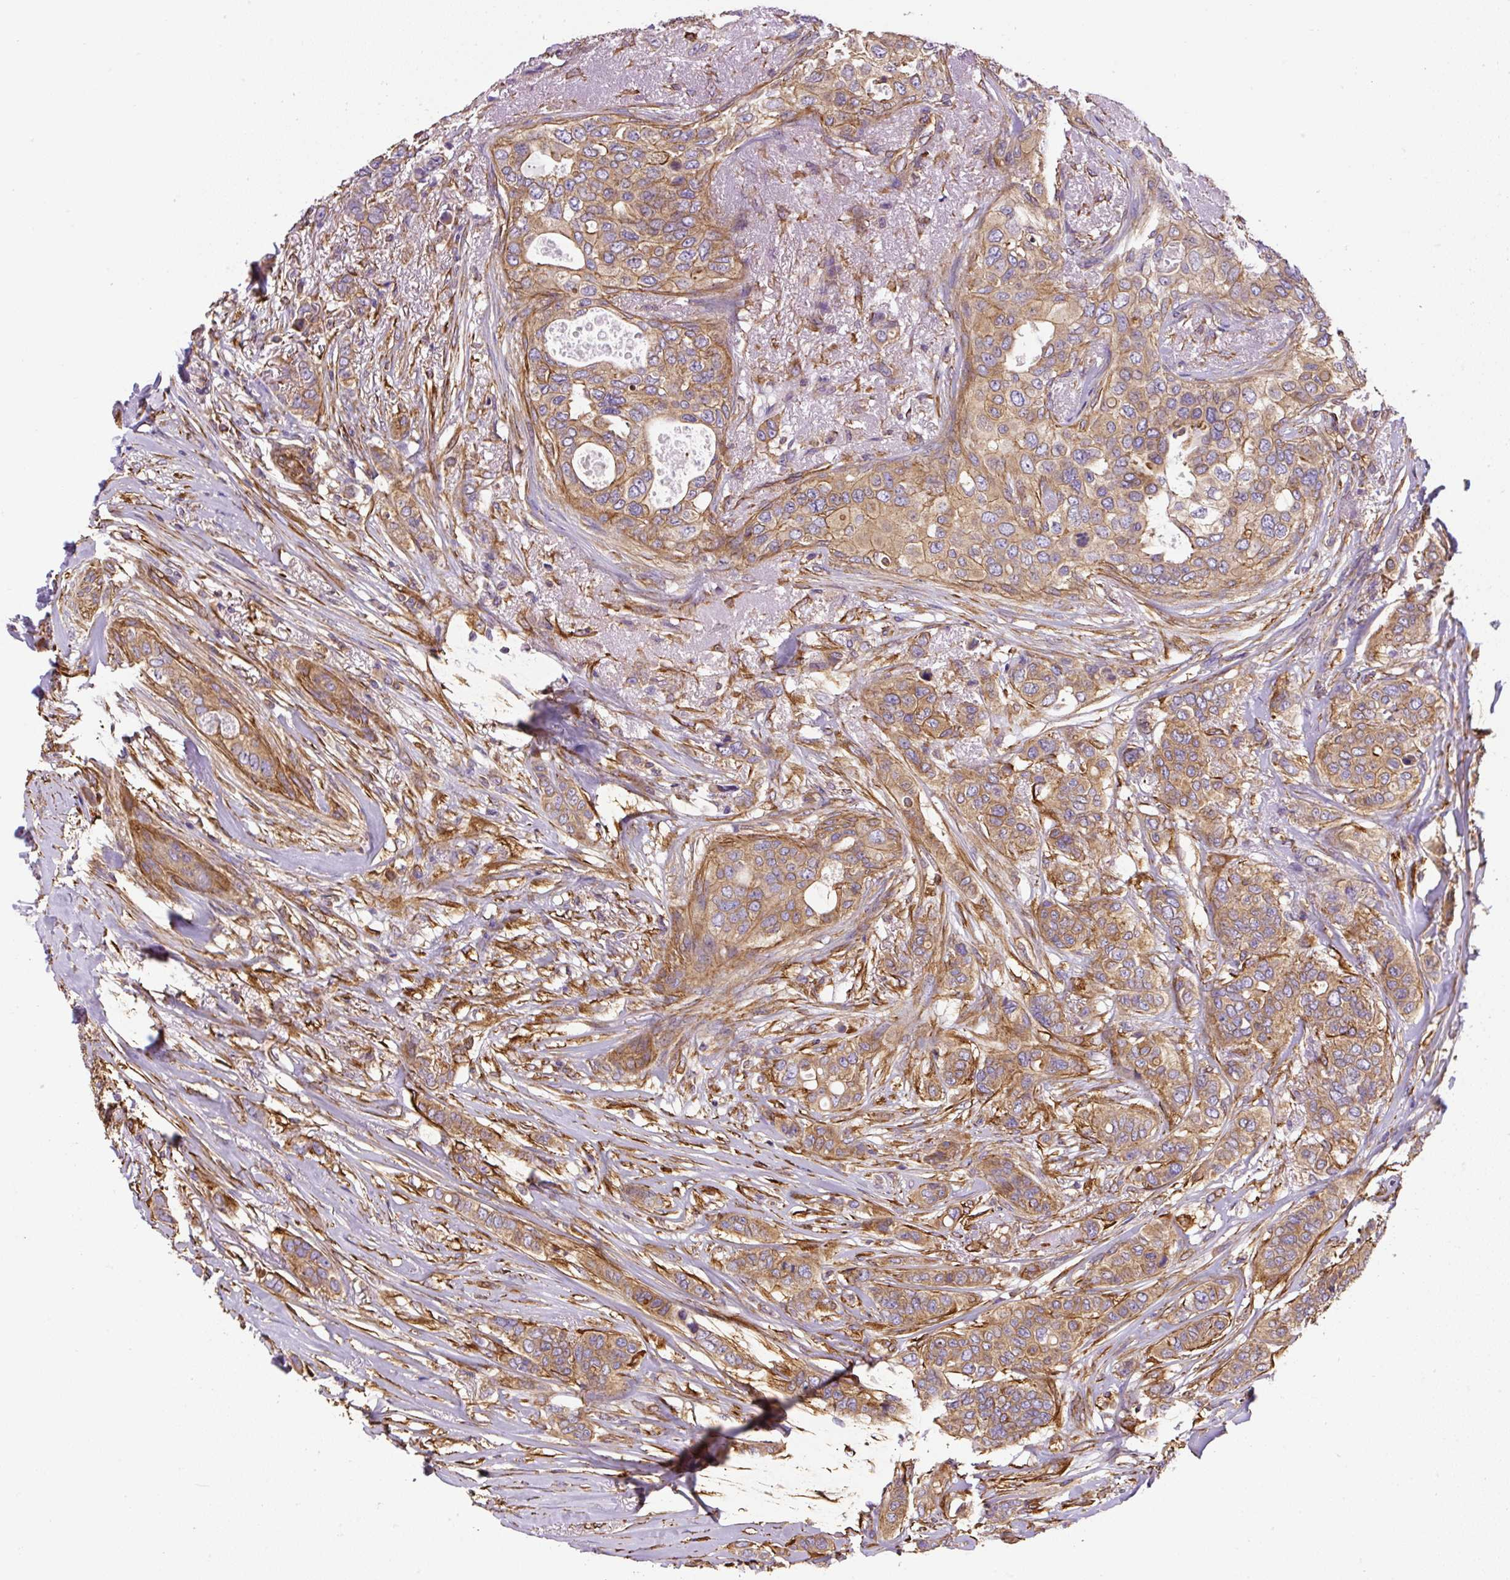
{"staining": {"intensity": "moderate", "quantity": ">75%", "location": "cytoplasmic/membranous"}, "tissue": "breast cancer", "cell_type": "Tumor cells", "image_type": "cancer", "snomed": [{"axis": "morphology", "description": "Lobular carcinoma"}, {"axis": "topography", "description": "Breast"}], "caption": "An image of breast cancer stained for a protein shows moderate cytoplasmic/membranous brown staining in tumor cells.", "gene": "DCTN1", "patient": {"sex": "female", "age": 51}}